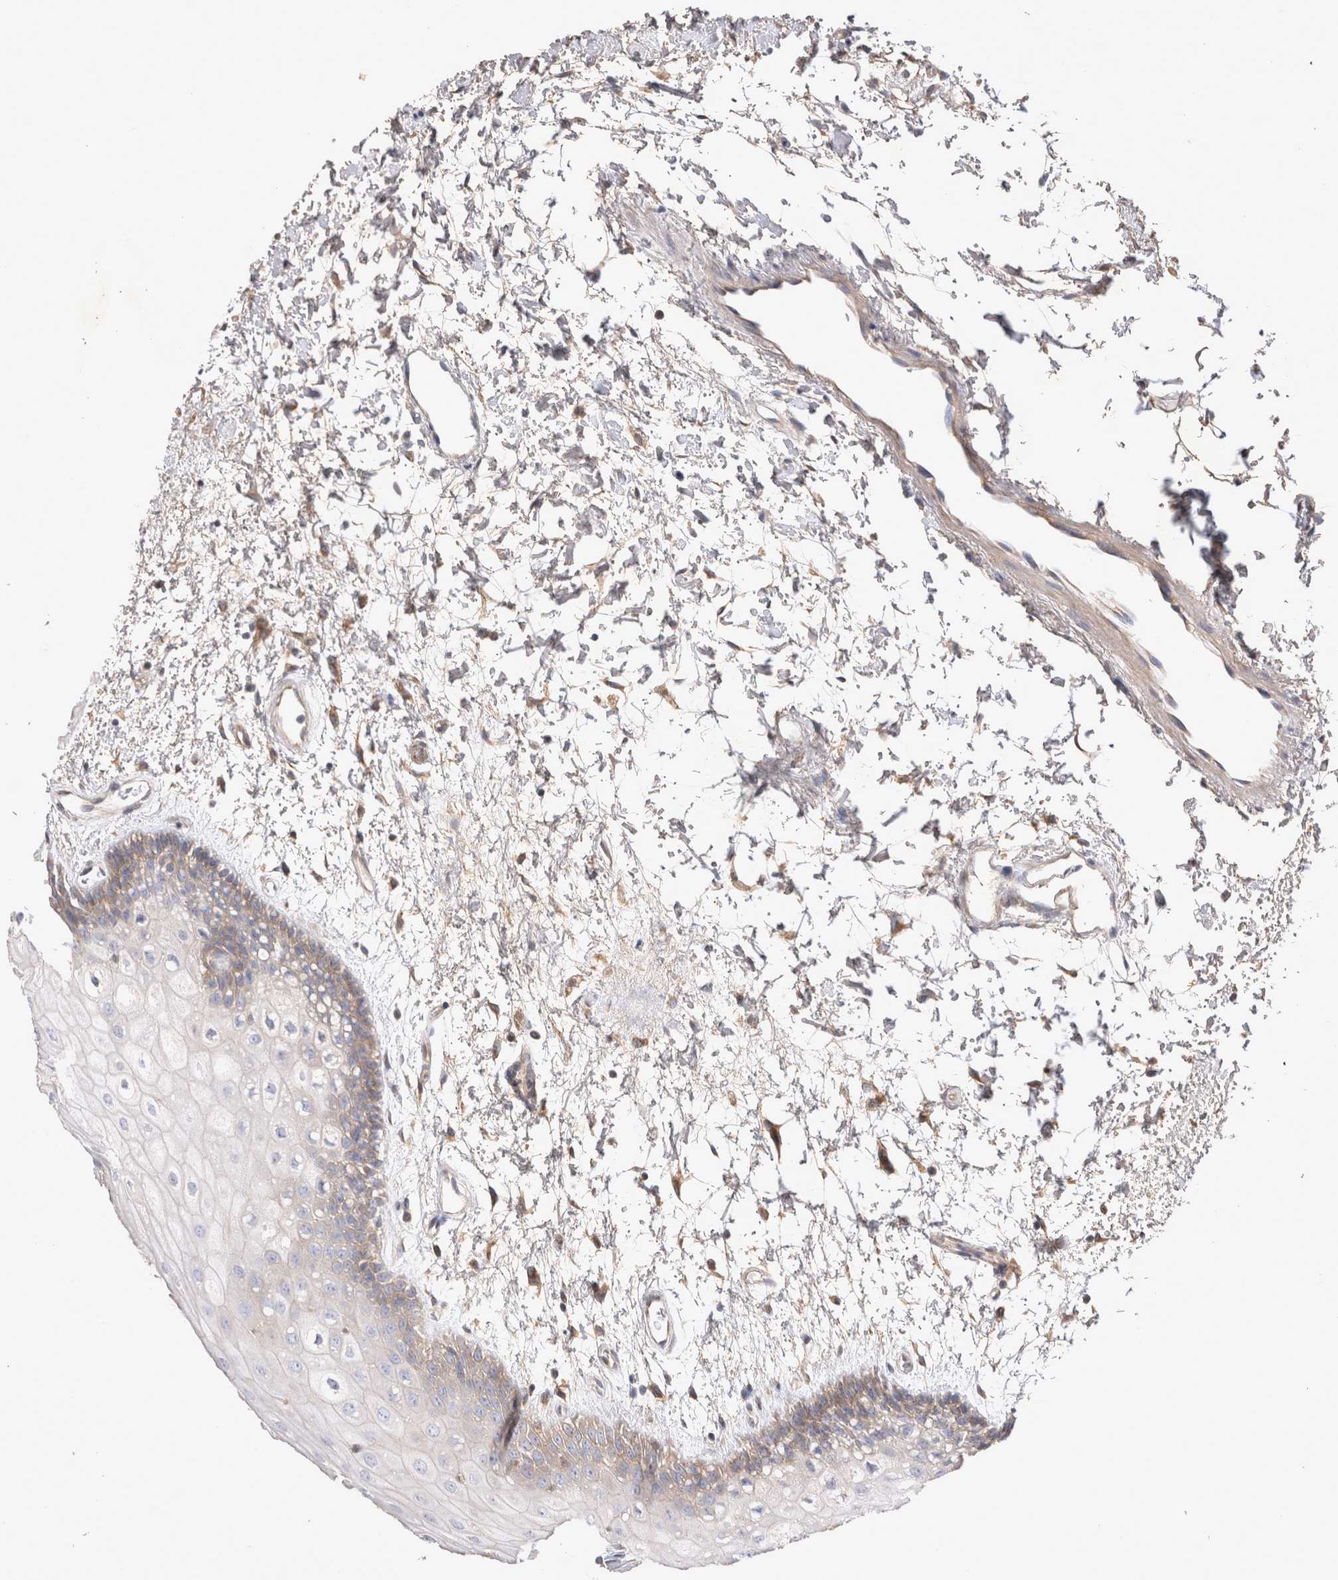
{"staining": {"intensity": "weak", "quantity": "25%-75%", "location": "cytoplasmic/membranous"}, "tissue": "oral mucosa", "cell_type": "Squamous epithelial cells", "image_type": "normal", "snomed": [{"axis": "morphology", "description": "Normal tissue, NOS"}, {"axis": "topography", "description": "Skeletal muscle"}, {"axis": "topography", "description": "Oral tissue"}, {"axis": "topography", "description": "Peripheral nerve tissue"}], "caption": "Immunohistochemistry micrograph of normal oral mucosa stained for a protein (brown), which shows low levels of weak cytoplasmic/membranous staining in about 25%-75% of squamous epithelial cells.", "gene": "SRD5A3", "patient": {"sex": "female", "age": 84}}